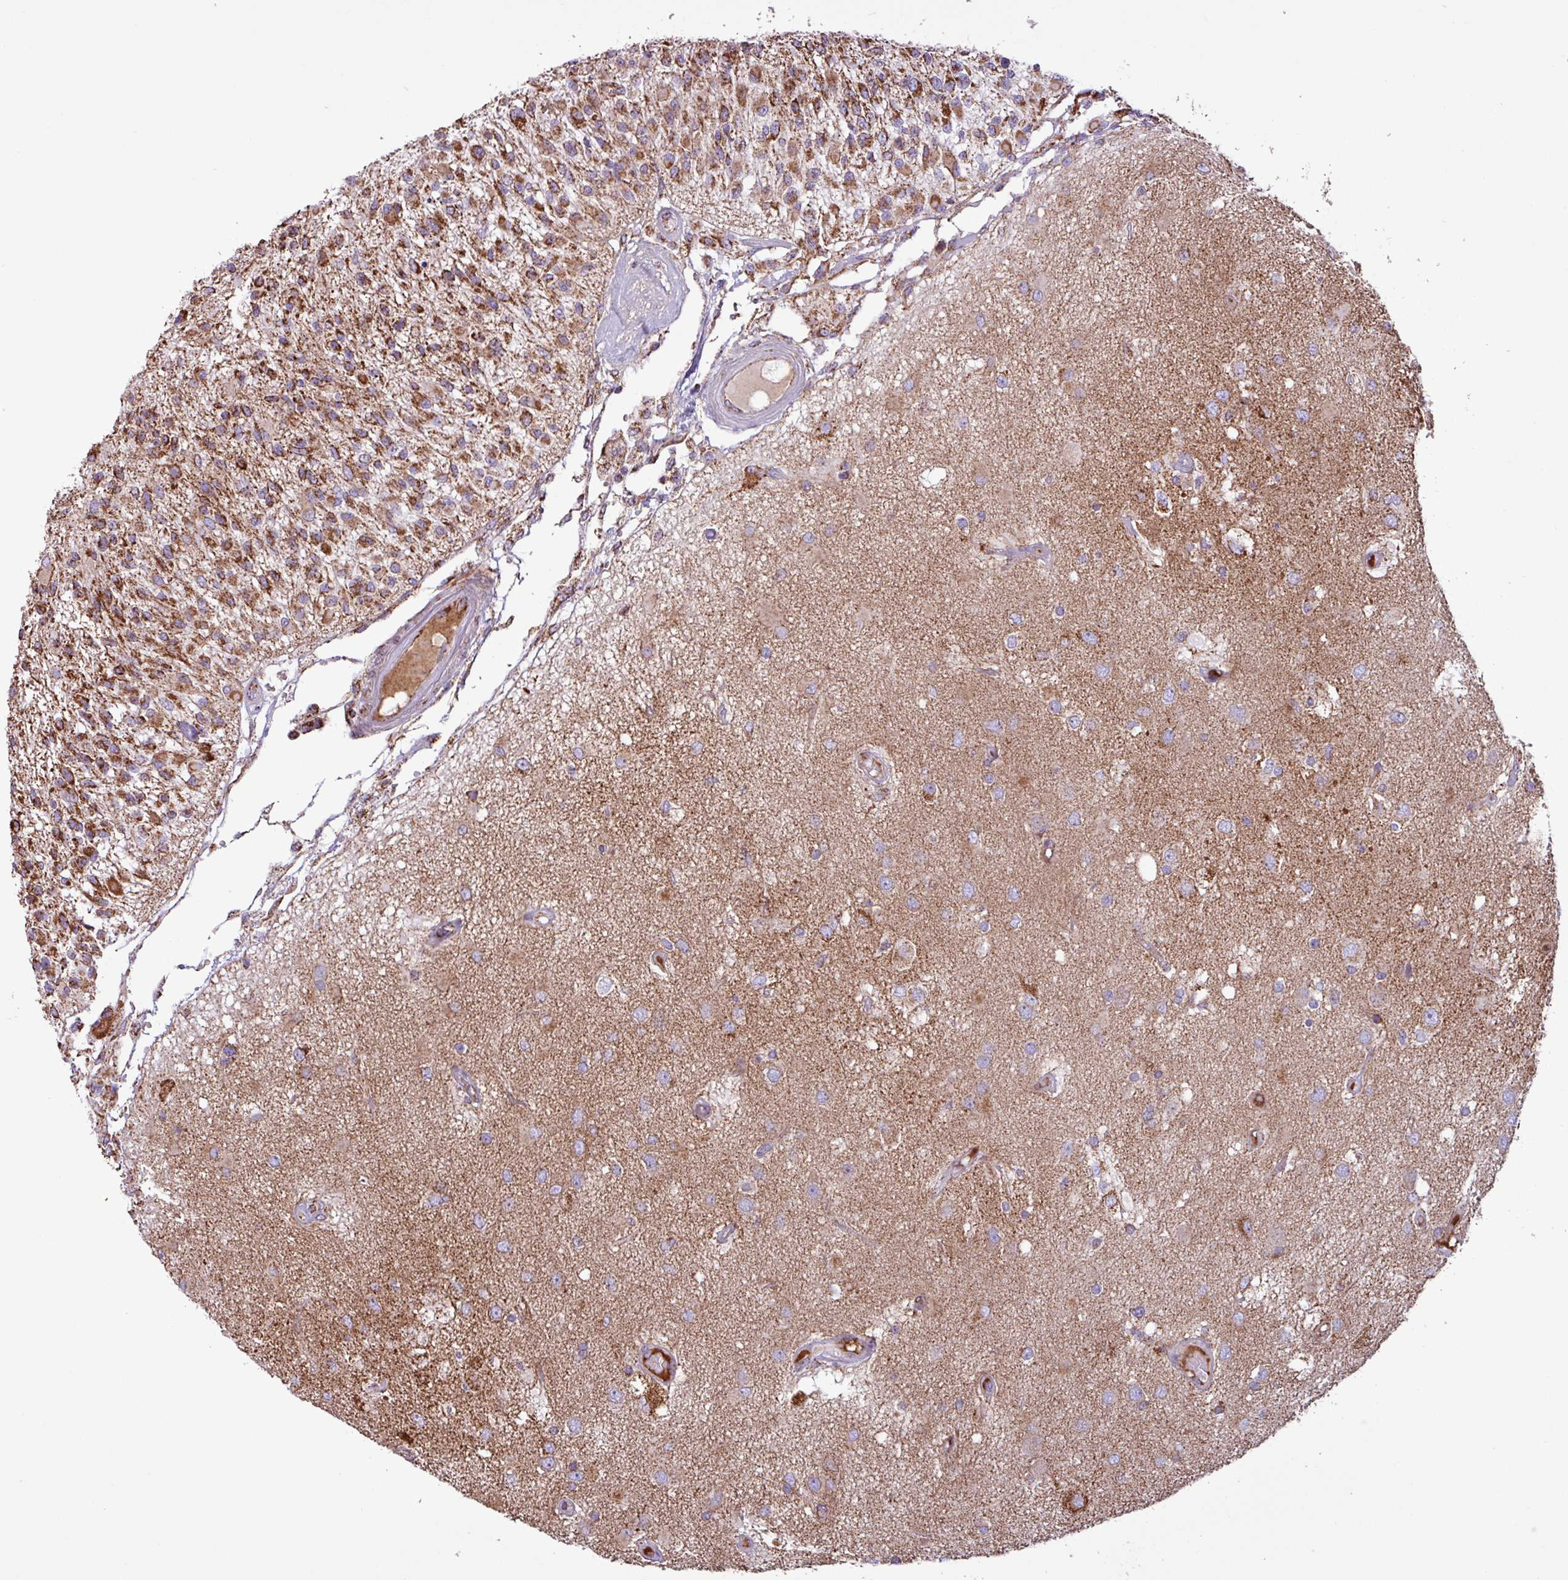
{"staining": {"intensity": "moderate", "quantity": "25%-75%", "location": "cytoplasmic/membranous"}, "tissue": "glioma", "cell_type": "Tumor cells", "image_type": "cancer", "snomed": [{"axis": "morphology", "description": "Glioma, malignant, High grade"}, {"axis": "morphology", "description": "Glioblastoma, NOS"}, {"axis": "topography", "description": "Brain"}], "caption": "Protein positivity by immunohistochemistry shows moderate cytoplasmic/membranous expression in about 25%-75% of tumor cells in glioblastoma.", "gene": "RTL3", "patient": {"sex": "male", "age": 60}}